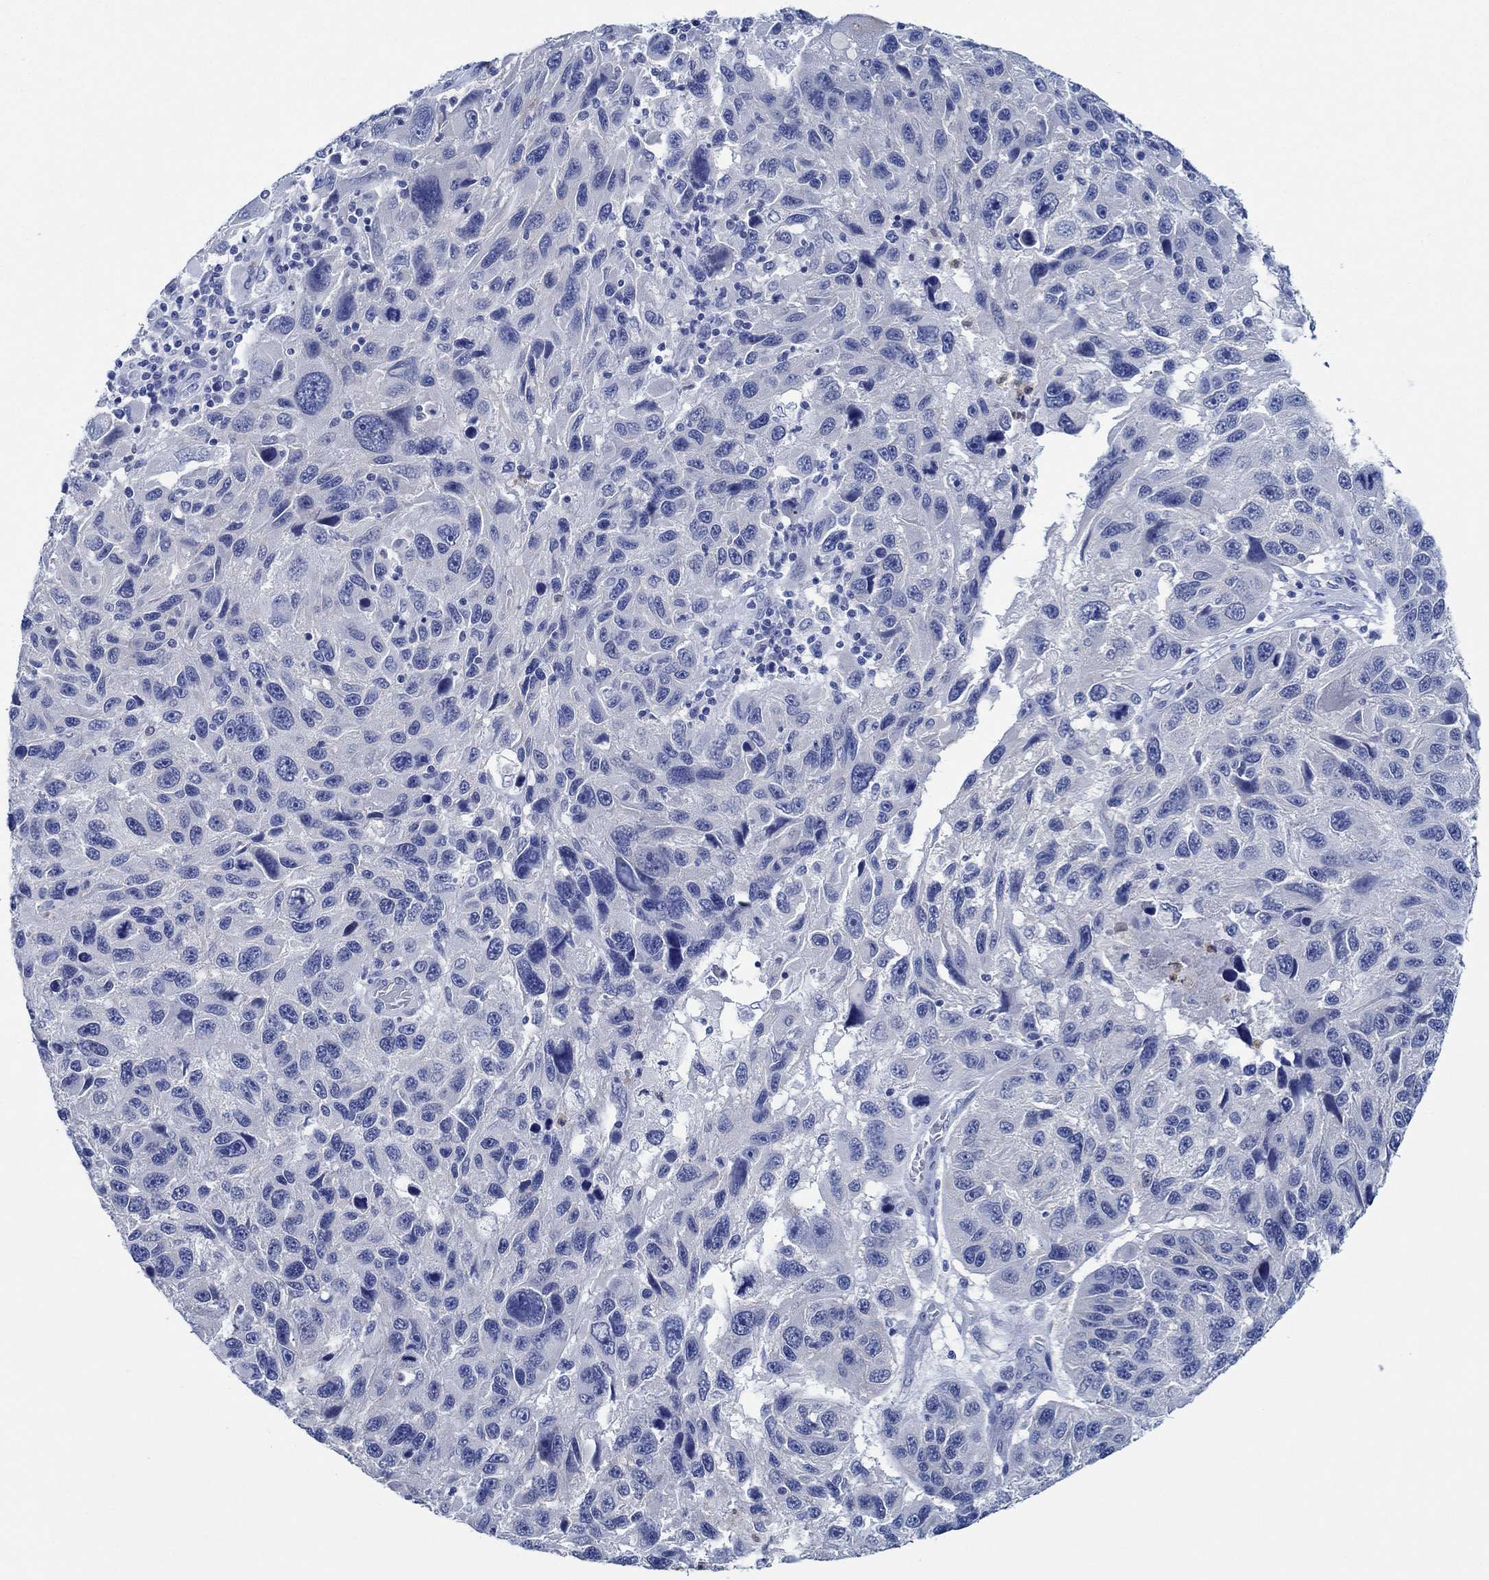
{"staining": {"intensity": "negative", "quantity": "none", "location": "none"}, "tissue": "melanoma", "cell_type": "Tumor cells", "image_type": "cancer", "snomed": [{"axis": "morphology", "description": "Malignant melanoma, NOS"}, {"axis": "topography", "description": "Skin"}], "caption": "Micrograph shows no protein expression in tumor cells of malignant melanoma tissue. (DAB IHC with hematoxylin counter stain).", "gene": "ZNF671", "patient": {"sex": "male", "age": 53}}